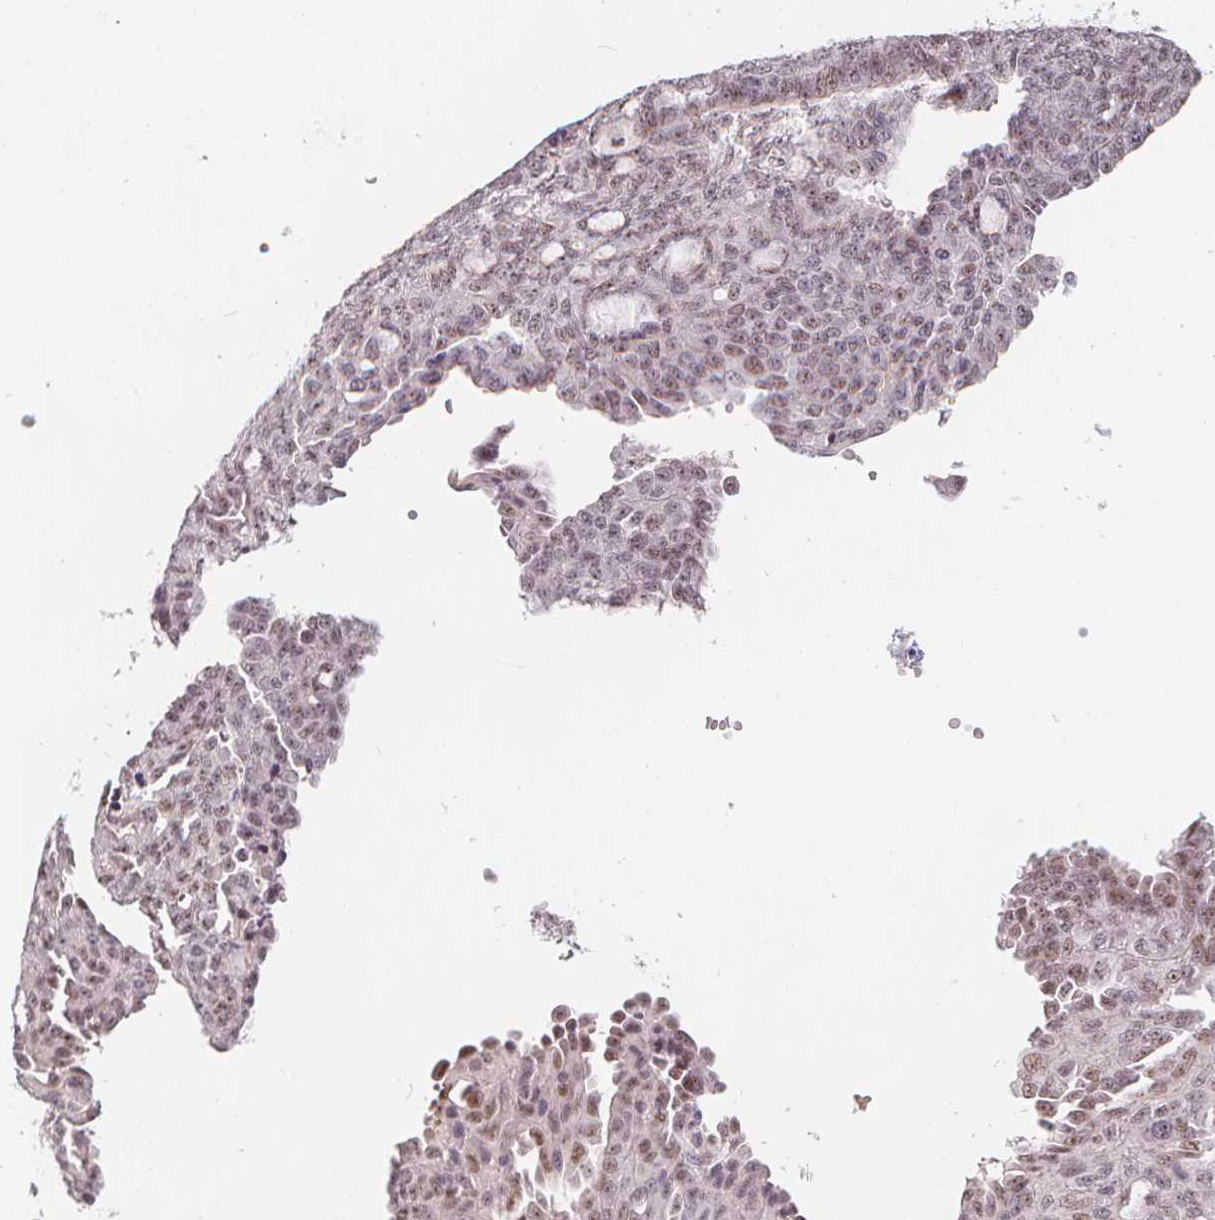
{"staining": {"intensity": "weak", "quantity": "25%-75%", "location": "cytoplasmic/membranous,nuclear"}, "tissue": "ovarian cancer", "cell_type": "Tumor cells", "image_type": "cancer", "snomed": [{"axis": "morphology", "description": "Cystadenocarcinoma, serous, NOS"}, {"axis": "topography", "description": "Ovary"}], "caption": "A low amount of weak cytoplasmic/membranous and nuclear expression is identified in approximately 25%-75% of tumor cells in serous cystadenocarcinoma (ovarian) tissue.", "gene": "DRC3", "patient": {"sex": "female", "age": 71}}